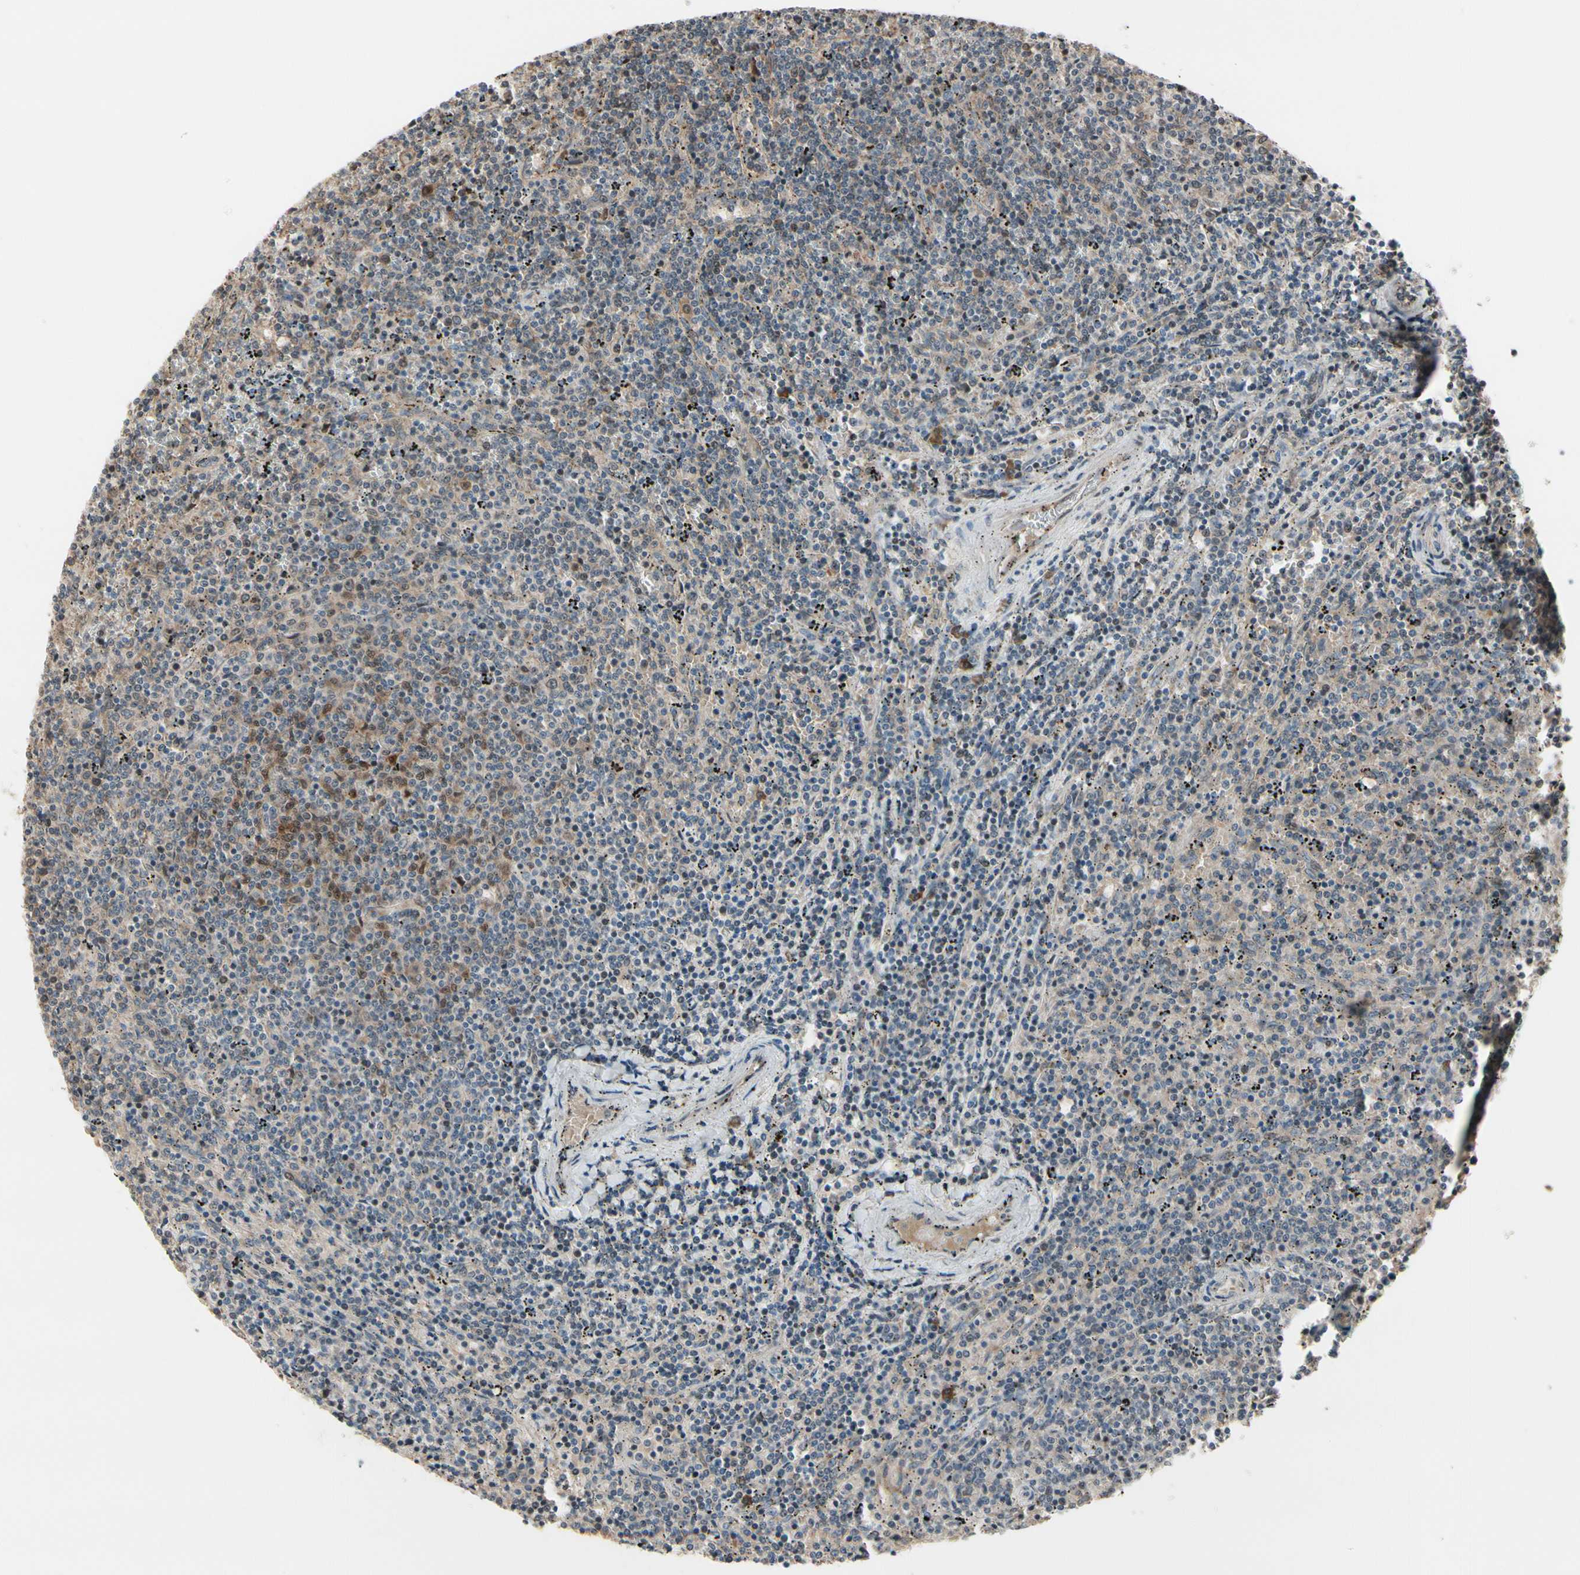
{"staining": {"intensity": "weak", "quantity": "<25%", "location": "cytoplasmic/membranous,nuclear"}, "tissue": "lymphoma", "cell_type": "Tumor cells", "image_type": "cancer", "snomed": [{"axis": "morphology", "description": "Malignant lymphoma, non-Hodgkin's type, Low grade"}, {"axis": "topography", "description": "Spleen"}], "caption": "Immunohistochemical staining of human lymphoma shows no significant positivity in tumor cells.", "gene": "SNX29", "patient": {"sex": "female", "age": 50}}